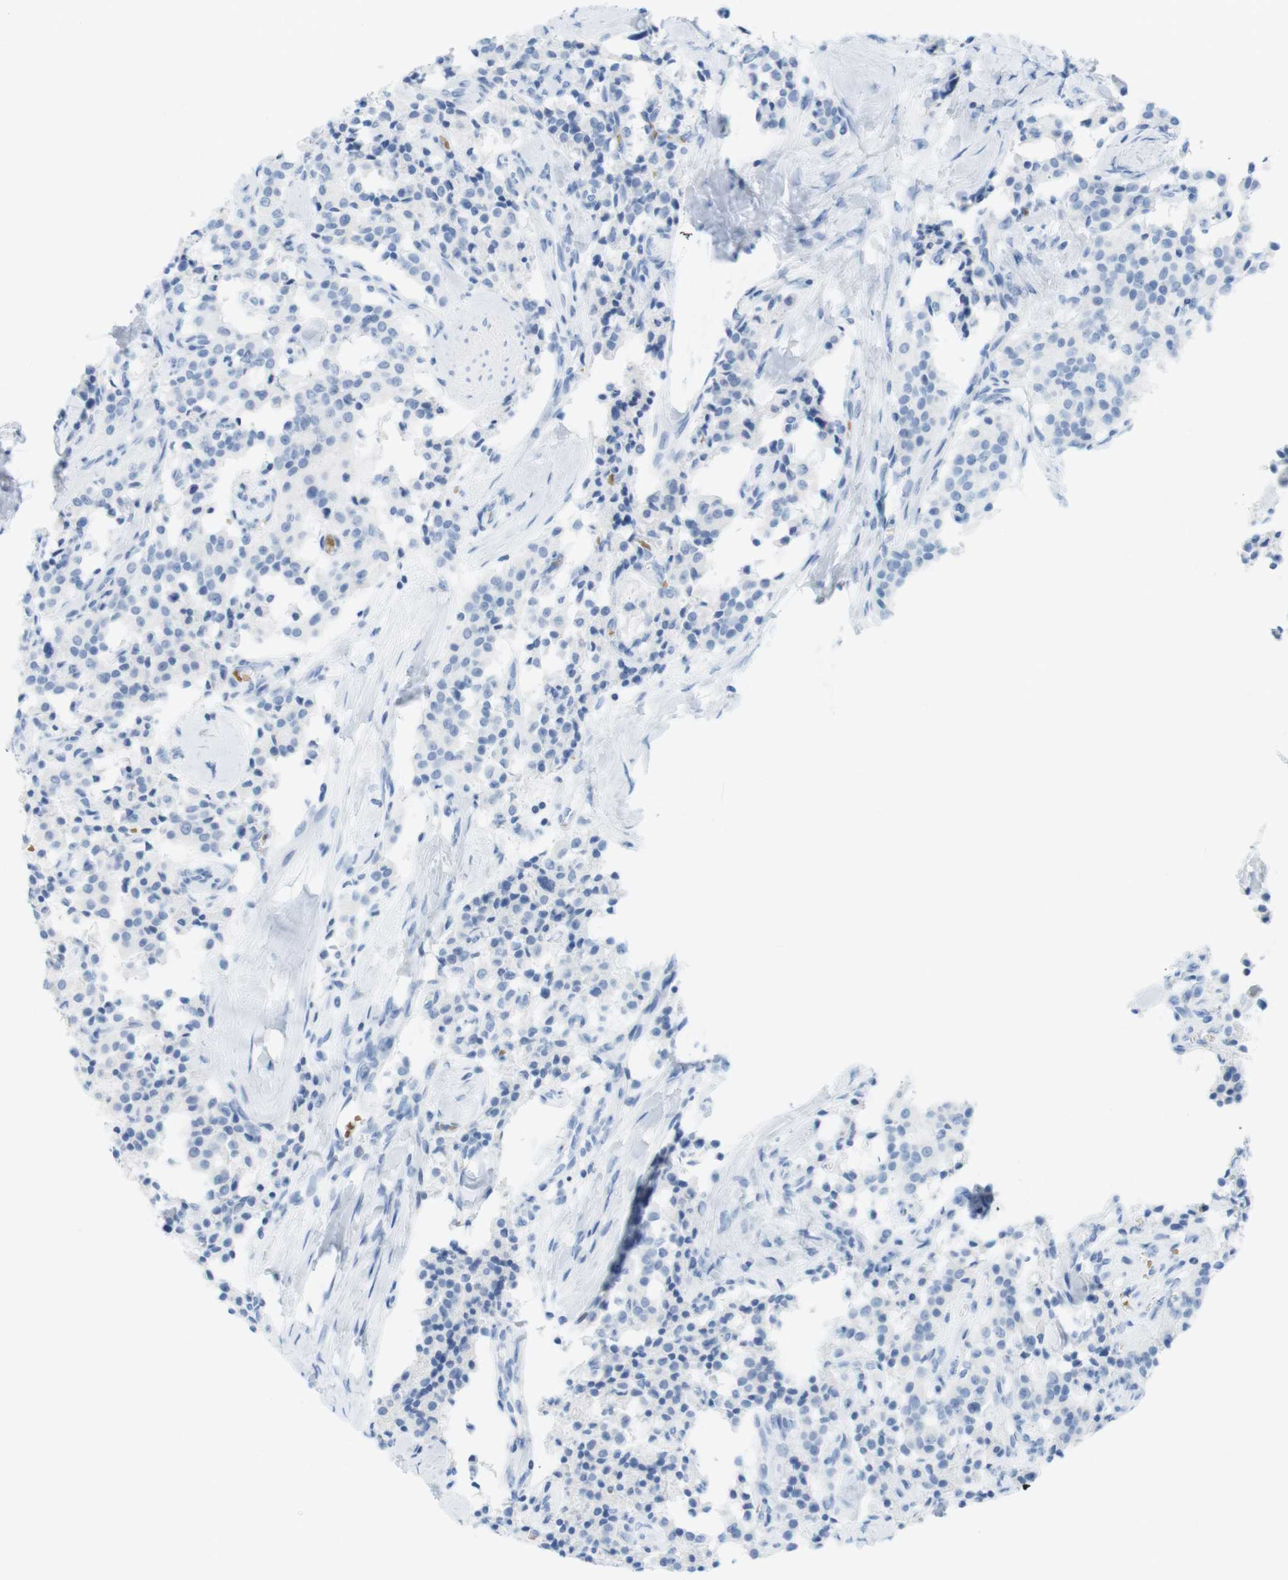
{"staining": {"intensity": "negative", "quantity": "none", "location": "none"}, "tissue": "carcinoid", "cell_type": "Tumor cells", "image_type": "cancer", "snomed": [{"axis": "morphology", "description": "Carcinoid, malignant, NOS"}, {"axis": "topography", "description": "Lung"}], "caption": "A high-resolution image shows IHC staining of carcinoid (malignant), which exhibits no significant positivity in tumor cells. Nuclei are stained in blue.", "gene": "TNNT2", "patient": {"sex": "male", "age": 30}}